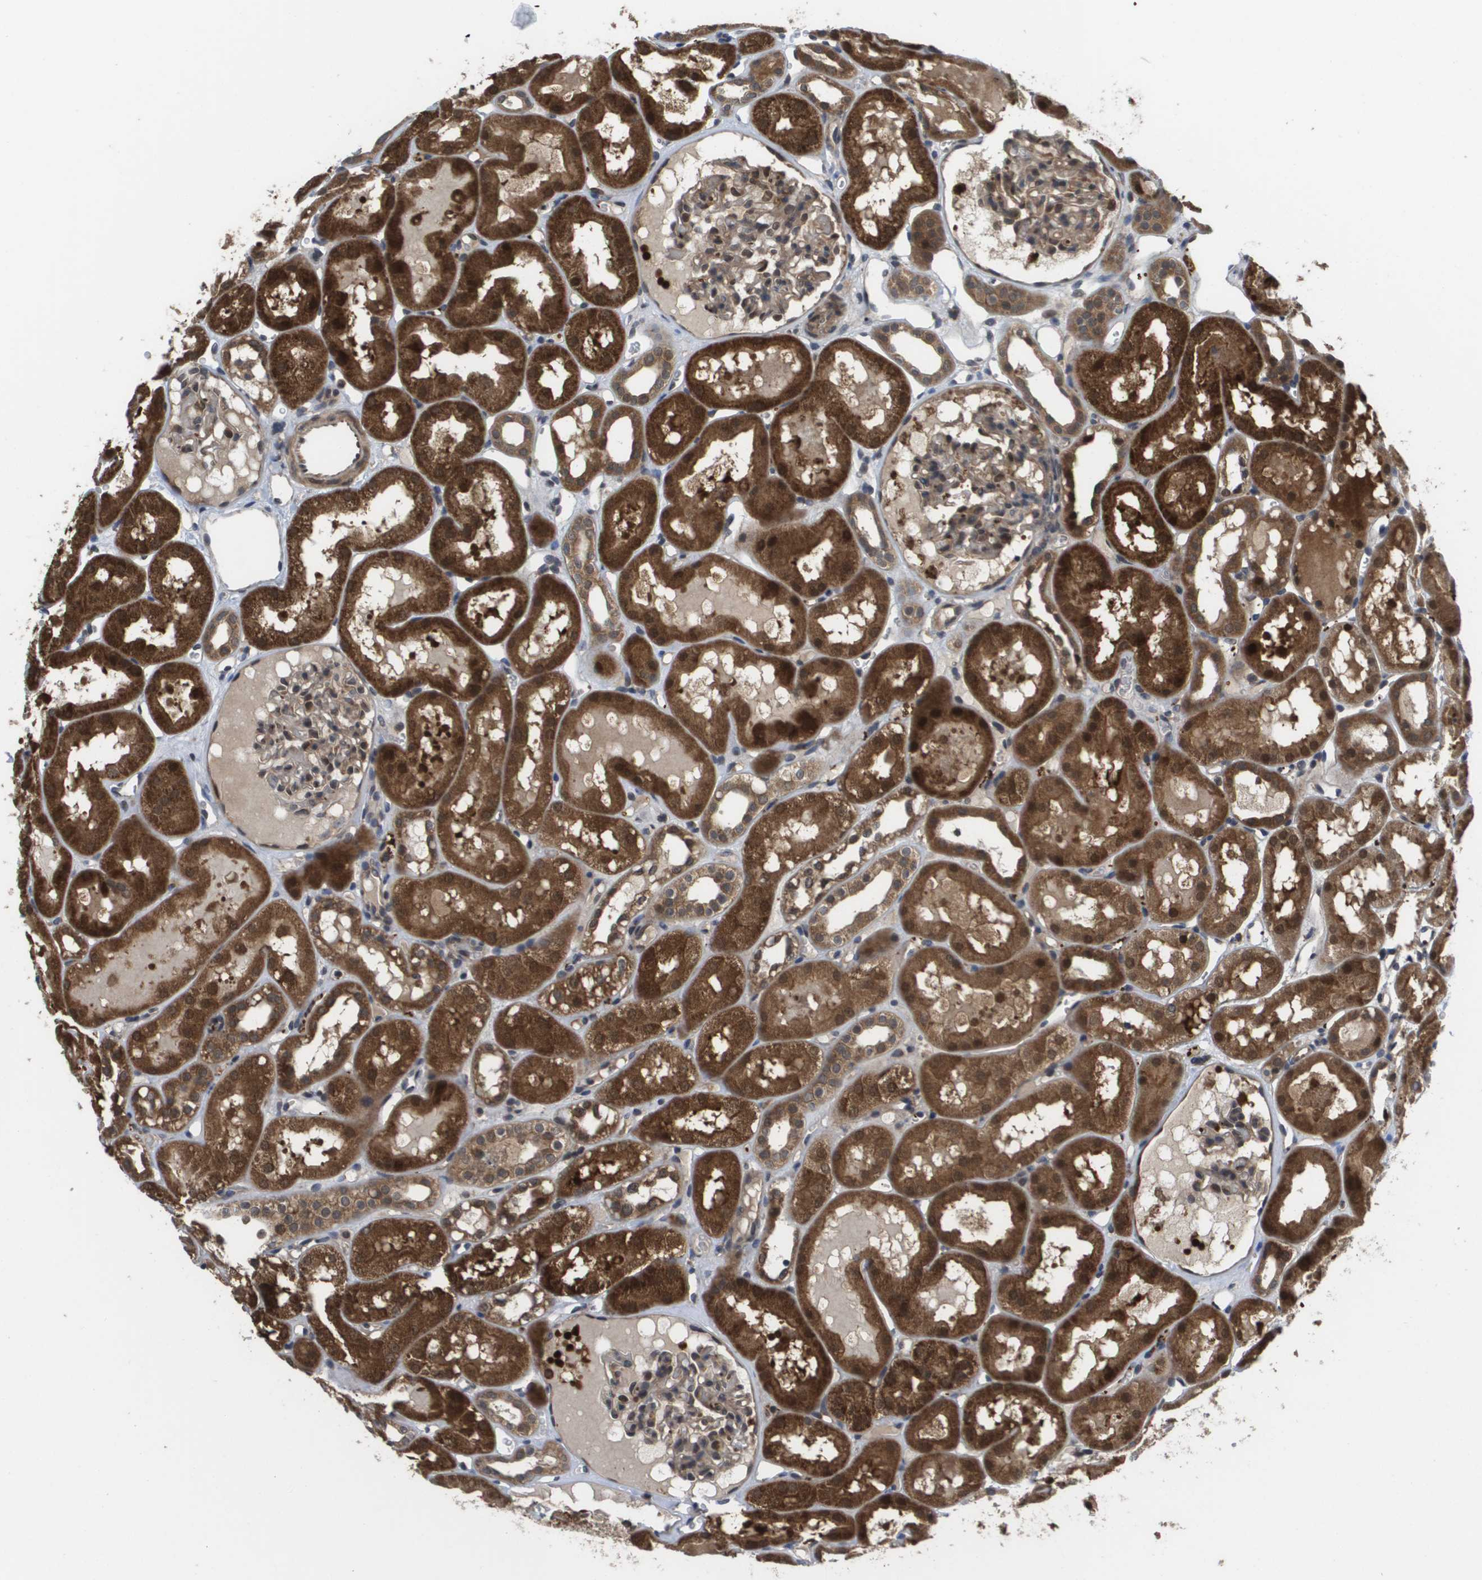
{"staining": {"intensity": "moderate", "quantity": "25%-75%", "location": "cytoplasmic/membranous,nuclear"}, "tissue": "kidney", "cell_type": "Cells in glomeruli", "image_type": "normal", "snomed": [{"axis": "morphology", "description": "Normal tissue, NOS"}, {"axis": "topography", "description": "Kidney"}, {"axis": "topography", "description": "Urinary bladder"}], "caption": "IHC (DAB) staining of normal human kidney shows moderate cytoplasmic/membranous,nuclear protein staining in approximately 25%-75% of cells in glomeruli.", "gene": "RBM38", "patient": {"sex": "male", "age": 16}}